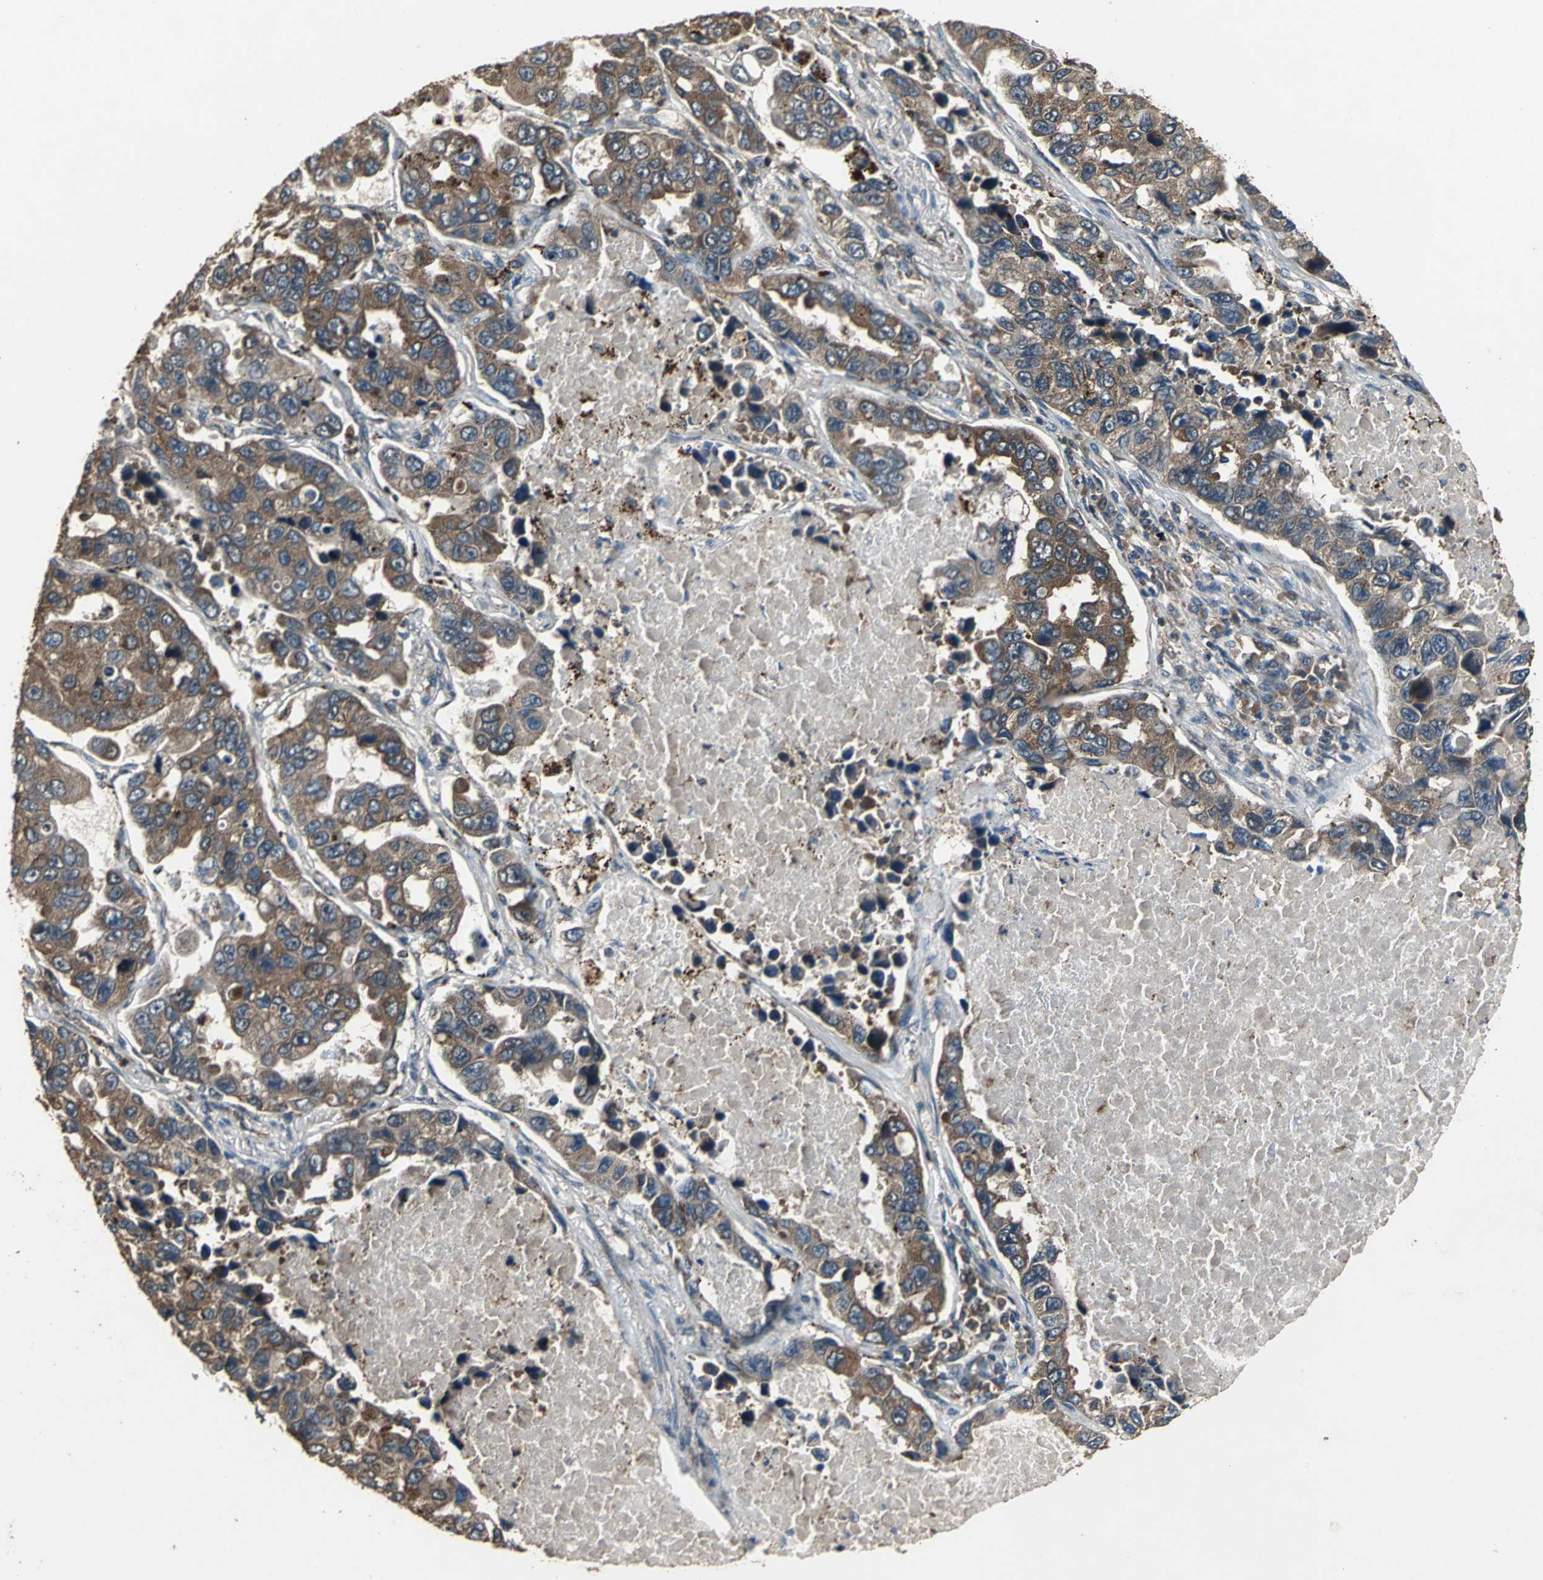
{"staining": {"intensity": "strong", "quantity": ">75%", "location": "cytoplasmic/membranous"}, "tissue": "lung cancer", "cell_type": "Tumor cells", "image_type": "cancer", "snomed": [{"axis": "morphology", "description": "Adenocarcinoma, NOS"}, {"axis": "topography", "description": "Lung"}], "caption": "An image of human lung cancer stained for a protein reveals strong cytoplasmic/membranous brown staining in tumor cells.", "gene": "ZNF608", "patient": {"sex": "male", "age": 64}}